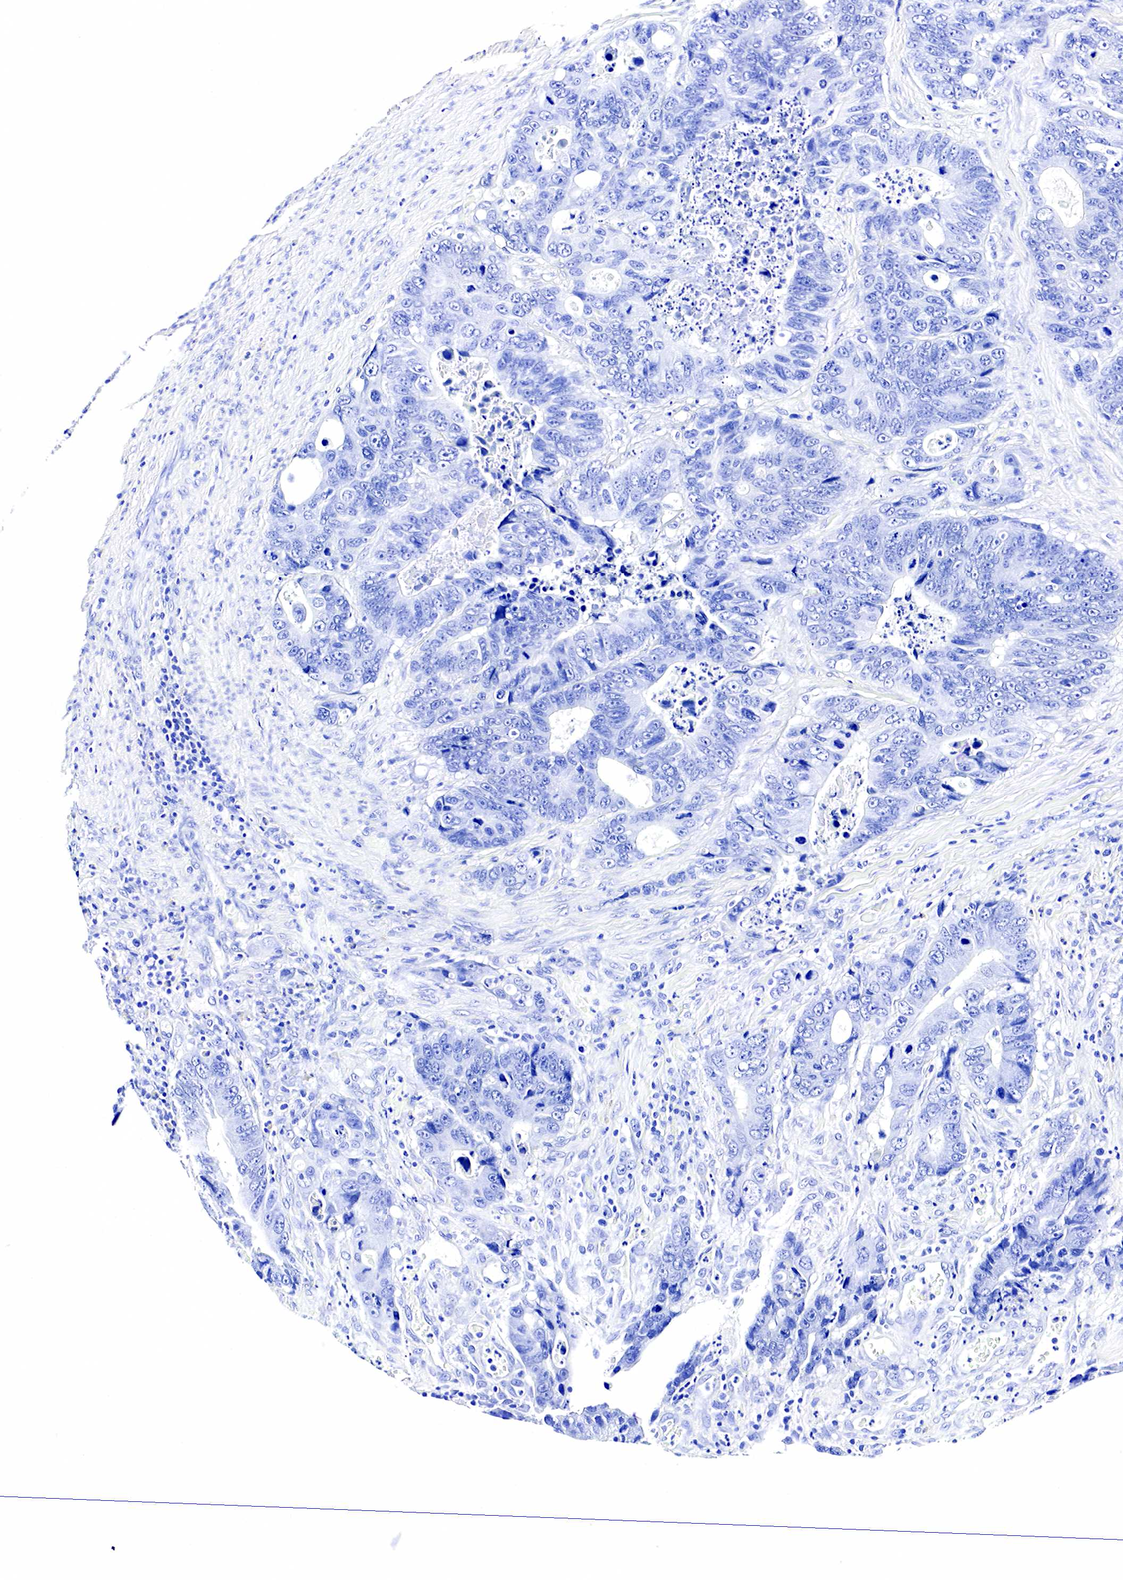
{"staining": {"intensity": "negative", "quantity": "none", "location": "none"}, "tissue": "colorectal cancer", "cell_type": "Tumor cells", "image_type": "cancer", "snomed": [{"axis": "morphology", "description": "Adenocarcinoma, NOS"}, {"axis": "topography", "description": "Colon"}], "caption": "Tumor cells show no significant staining in colorectal cancer (adenocarcinoma). (Brightfield microscopy of DAB immunohistochemistry (IHC) at high magnification).", "gene": "GAST", "patient": {"sex": "male", "age": 56}}